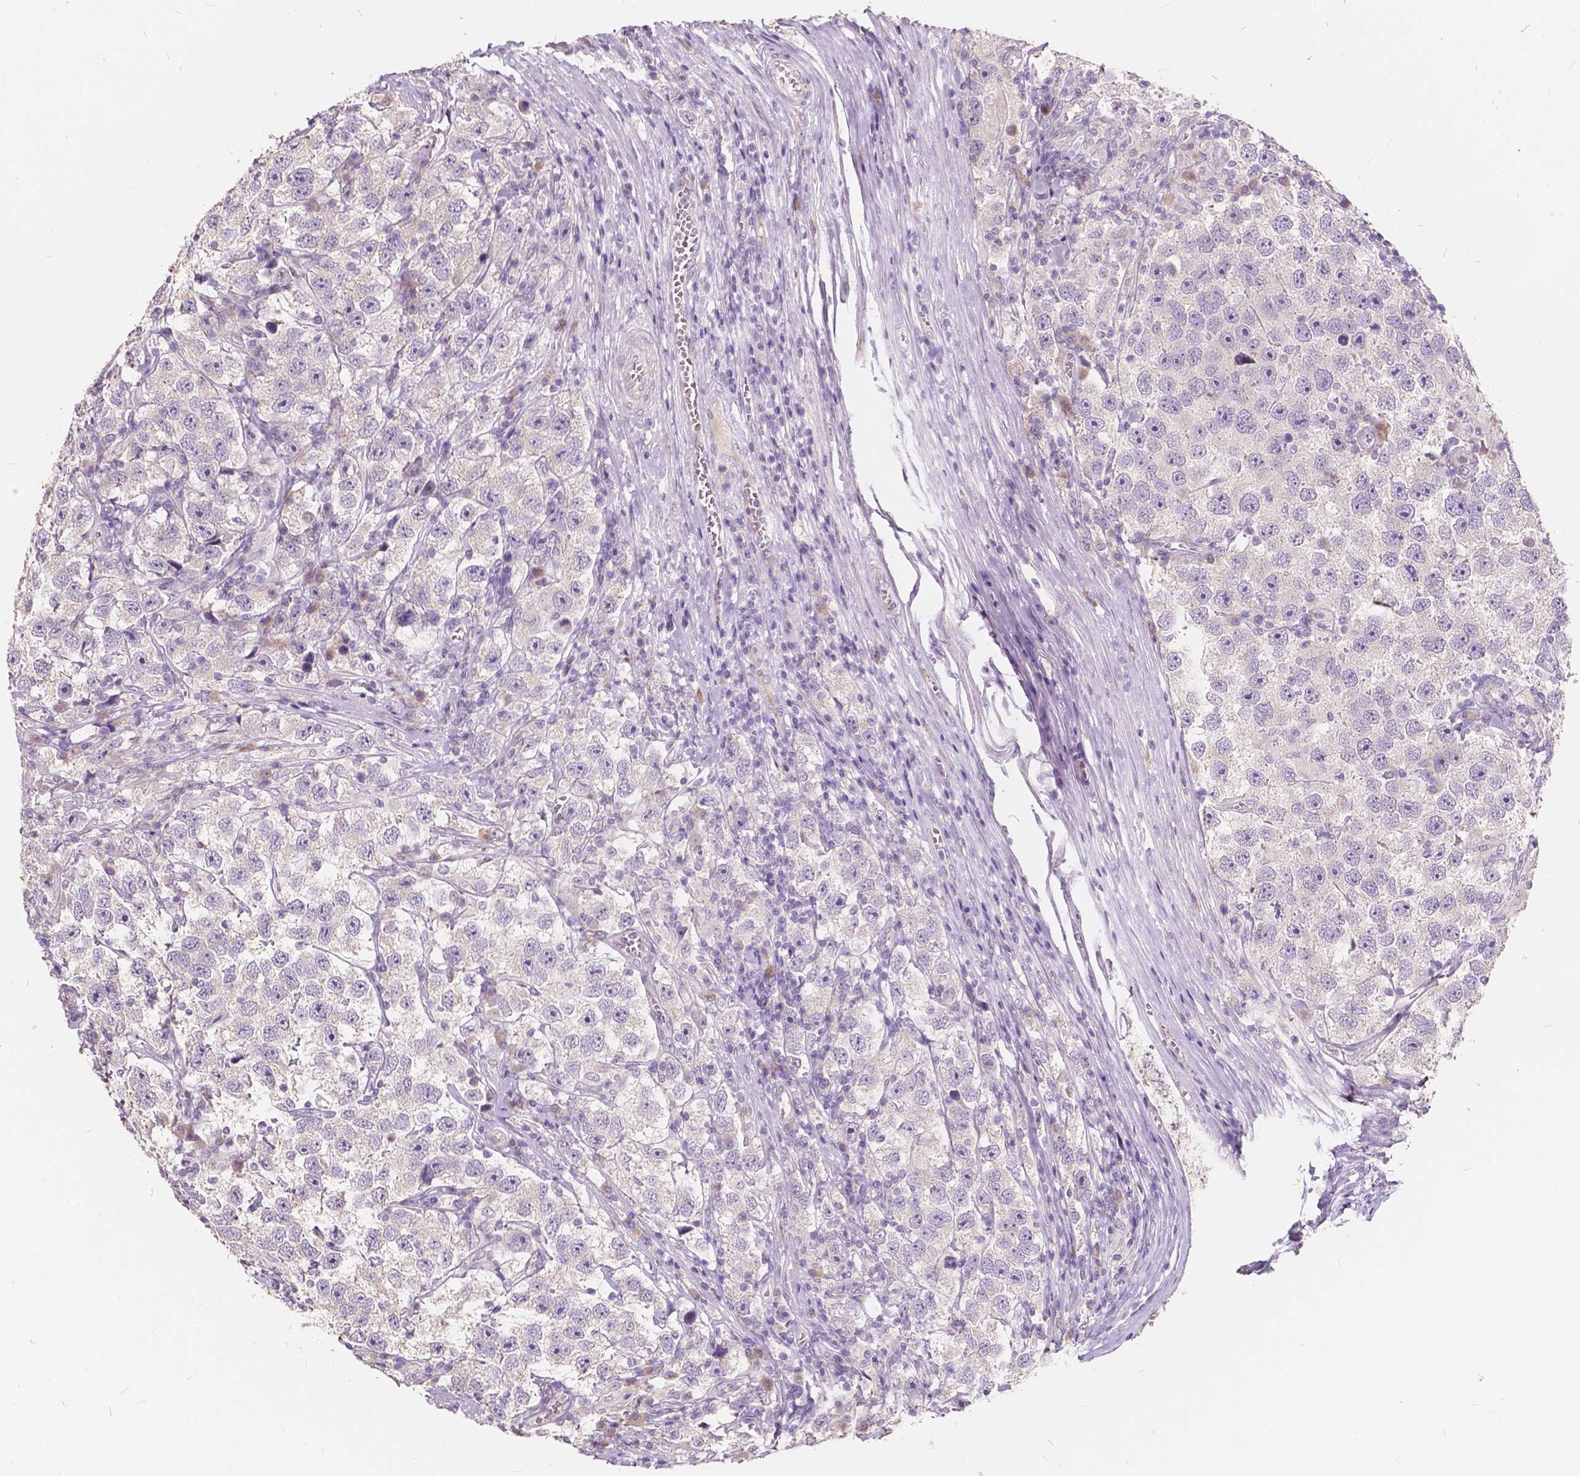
{"staining": {"intensity": "negative", "quantity": "none", "location": "none"}, "tissue": "testis cancer", "cell_type": "Tumor cells", "image_type": "cancer", "snomed": [{"axis": "morphology", "description": "Seminoma, NOS"}, {"axis": "topography", "description": "Testis"}], "caption": "Immunohistochemistry micrograph of human seminoma (testis) stained for a protein (brown), which reveals no expression in tumor cells. (Stains: DAB immunohistochemistry (IHC) with hematoxylin counter stain, Microscopy: brightfield microscopy at high magnification).", "gene": "SLC7A8", "patient": {"sex": "male", "age": 26}}